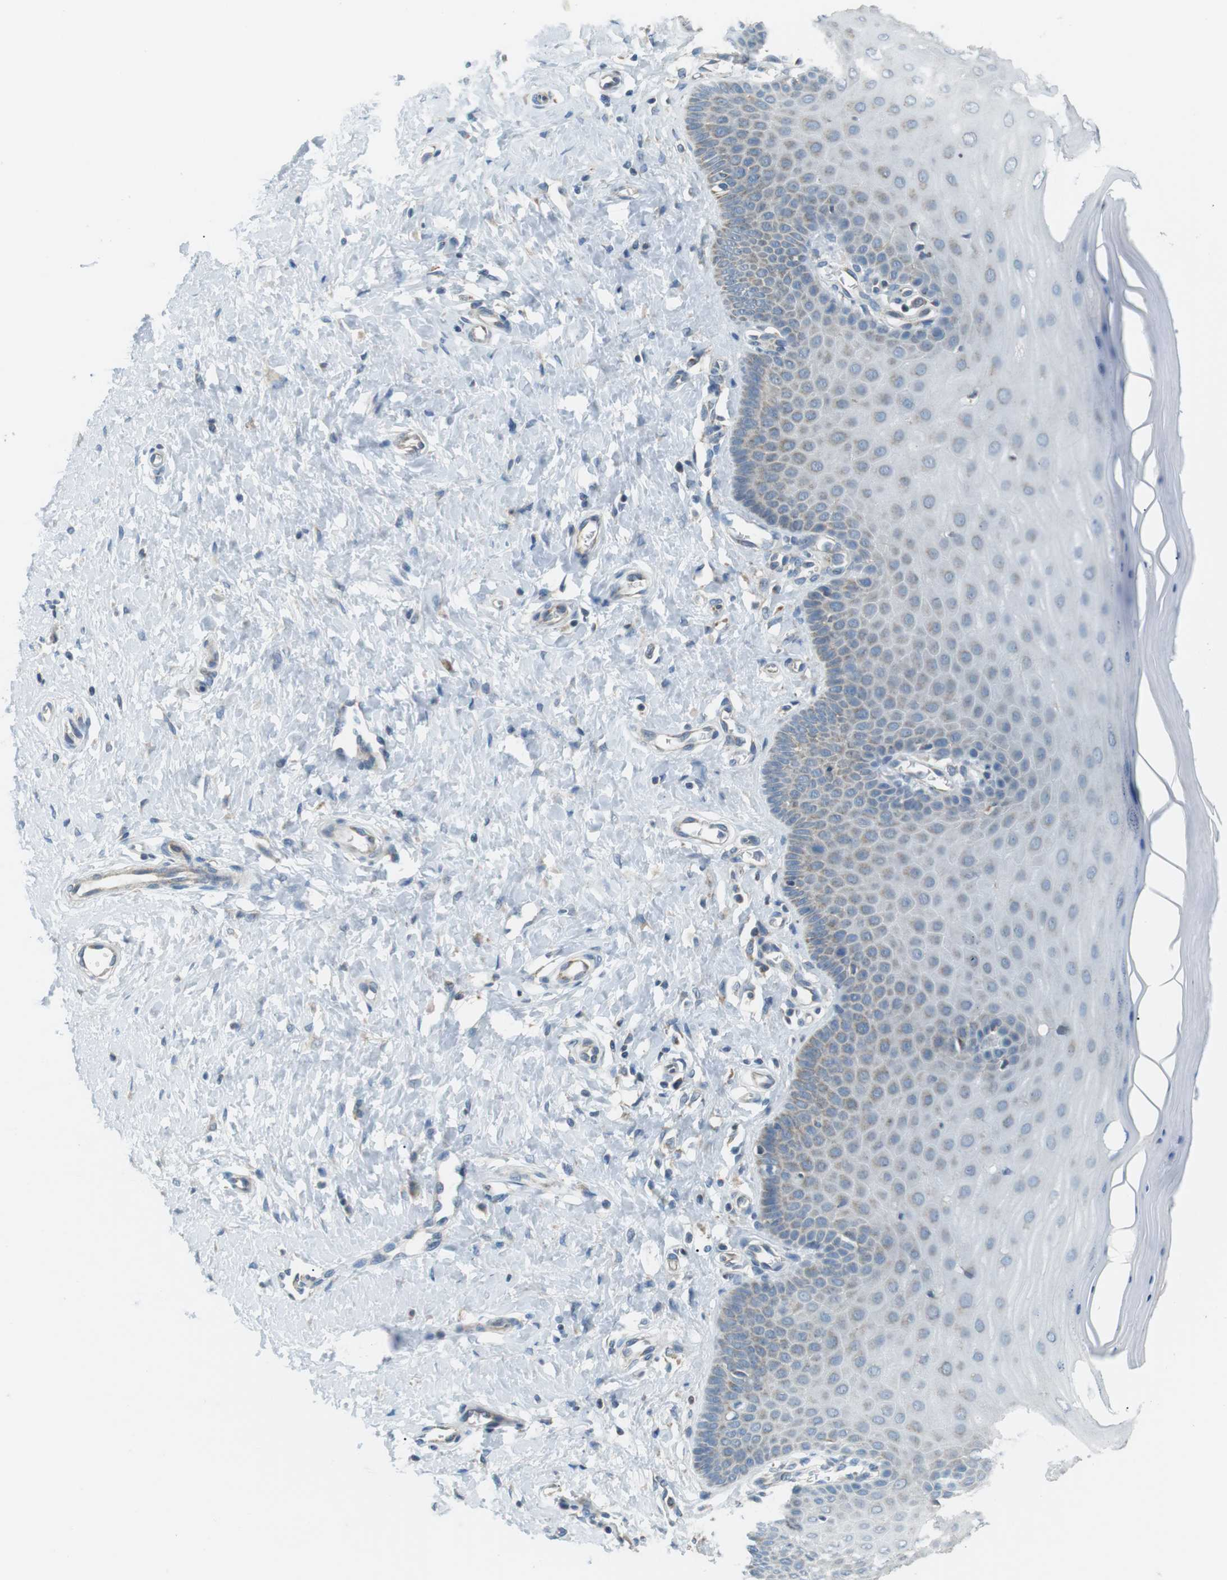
{"staining": {"intensity": "weak", "quantity": "<25%", "location": "cytoplasmic/membranous"}, "tissue": "cervix", "cell_type": "Squamous epithelial cells", "image_type": "normal", "snomed": [{"axis": "morphology", "description": "Normal tissue, NOS"}, {"axis": "topography", "description": "Cervix"}], "caption": "This photomicrograph is of benign cervix stained with immunohistochemistry to label a protein in brown with the nuclei are counter-stained blue. There is no expression in squamous epithelial cells.", "gene": "BACE1", "patient": {"sex": "female", "age": 55}}